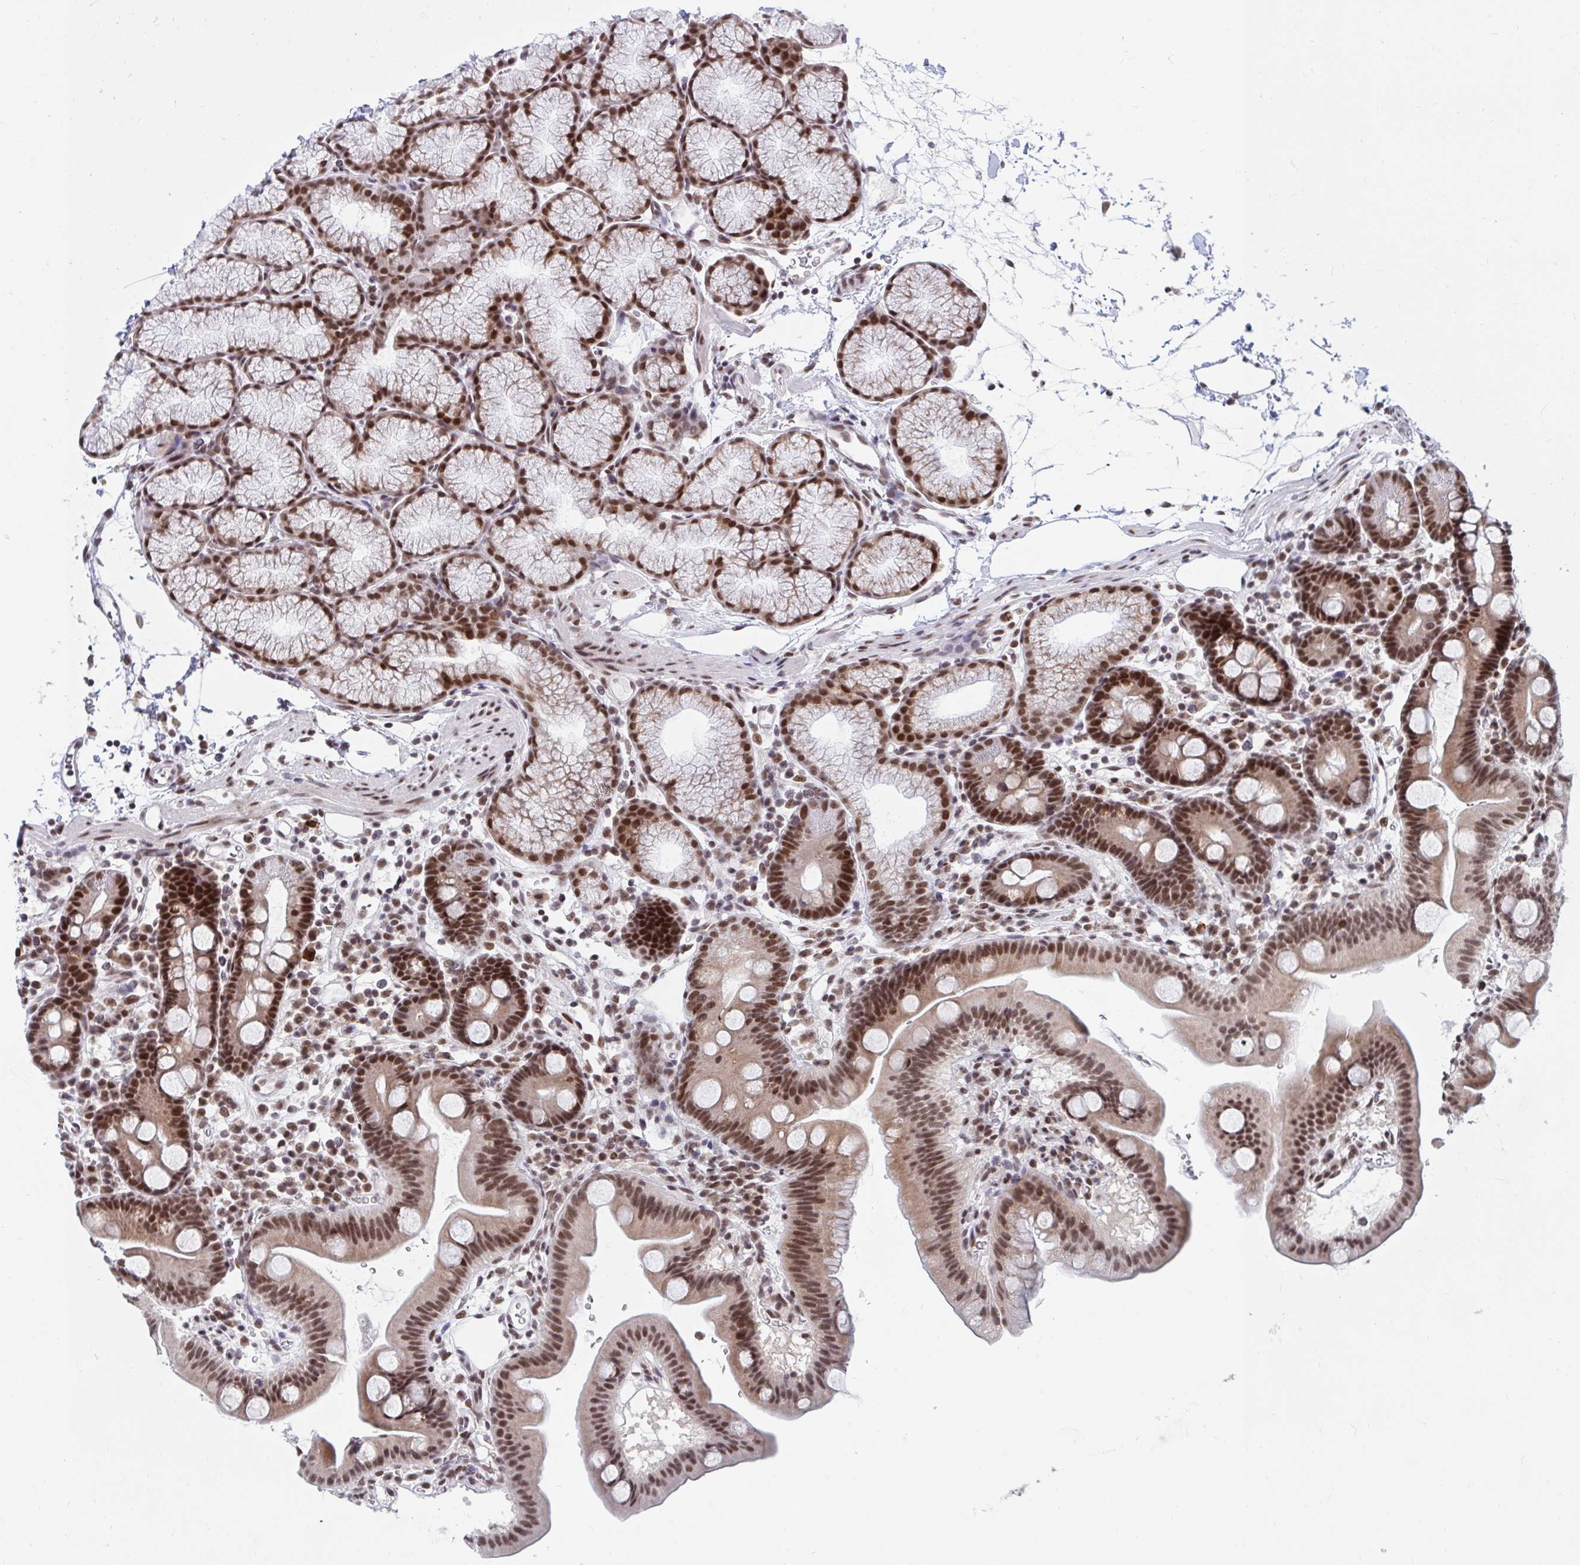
{"staining": {"intensity": "strong", "quantity": ">75%", "location": "nuclear"}, "tissue": "duodenum", "cell_type": "Glandular cells", "image_type": "normal", "snomed": [{"axis": "morphology", "description": "Normal tissue, NOS"}, {"axis": "topography", "description": "Duodenum"}], "caption": "A histopathology image of duodenum stained for a protein demonstrates strong nuclear brown staining in glandular cells. (brown staining indicates protein expression, while blue staining denotes nuclei).", "gene": "PHF10", "patient": {"sex": "male", "age": 59}}